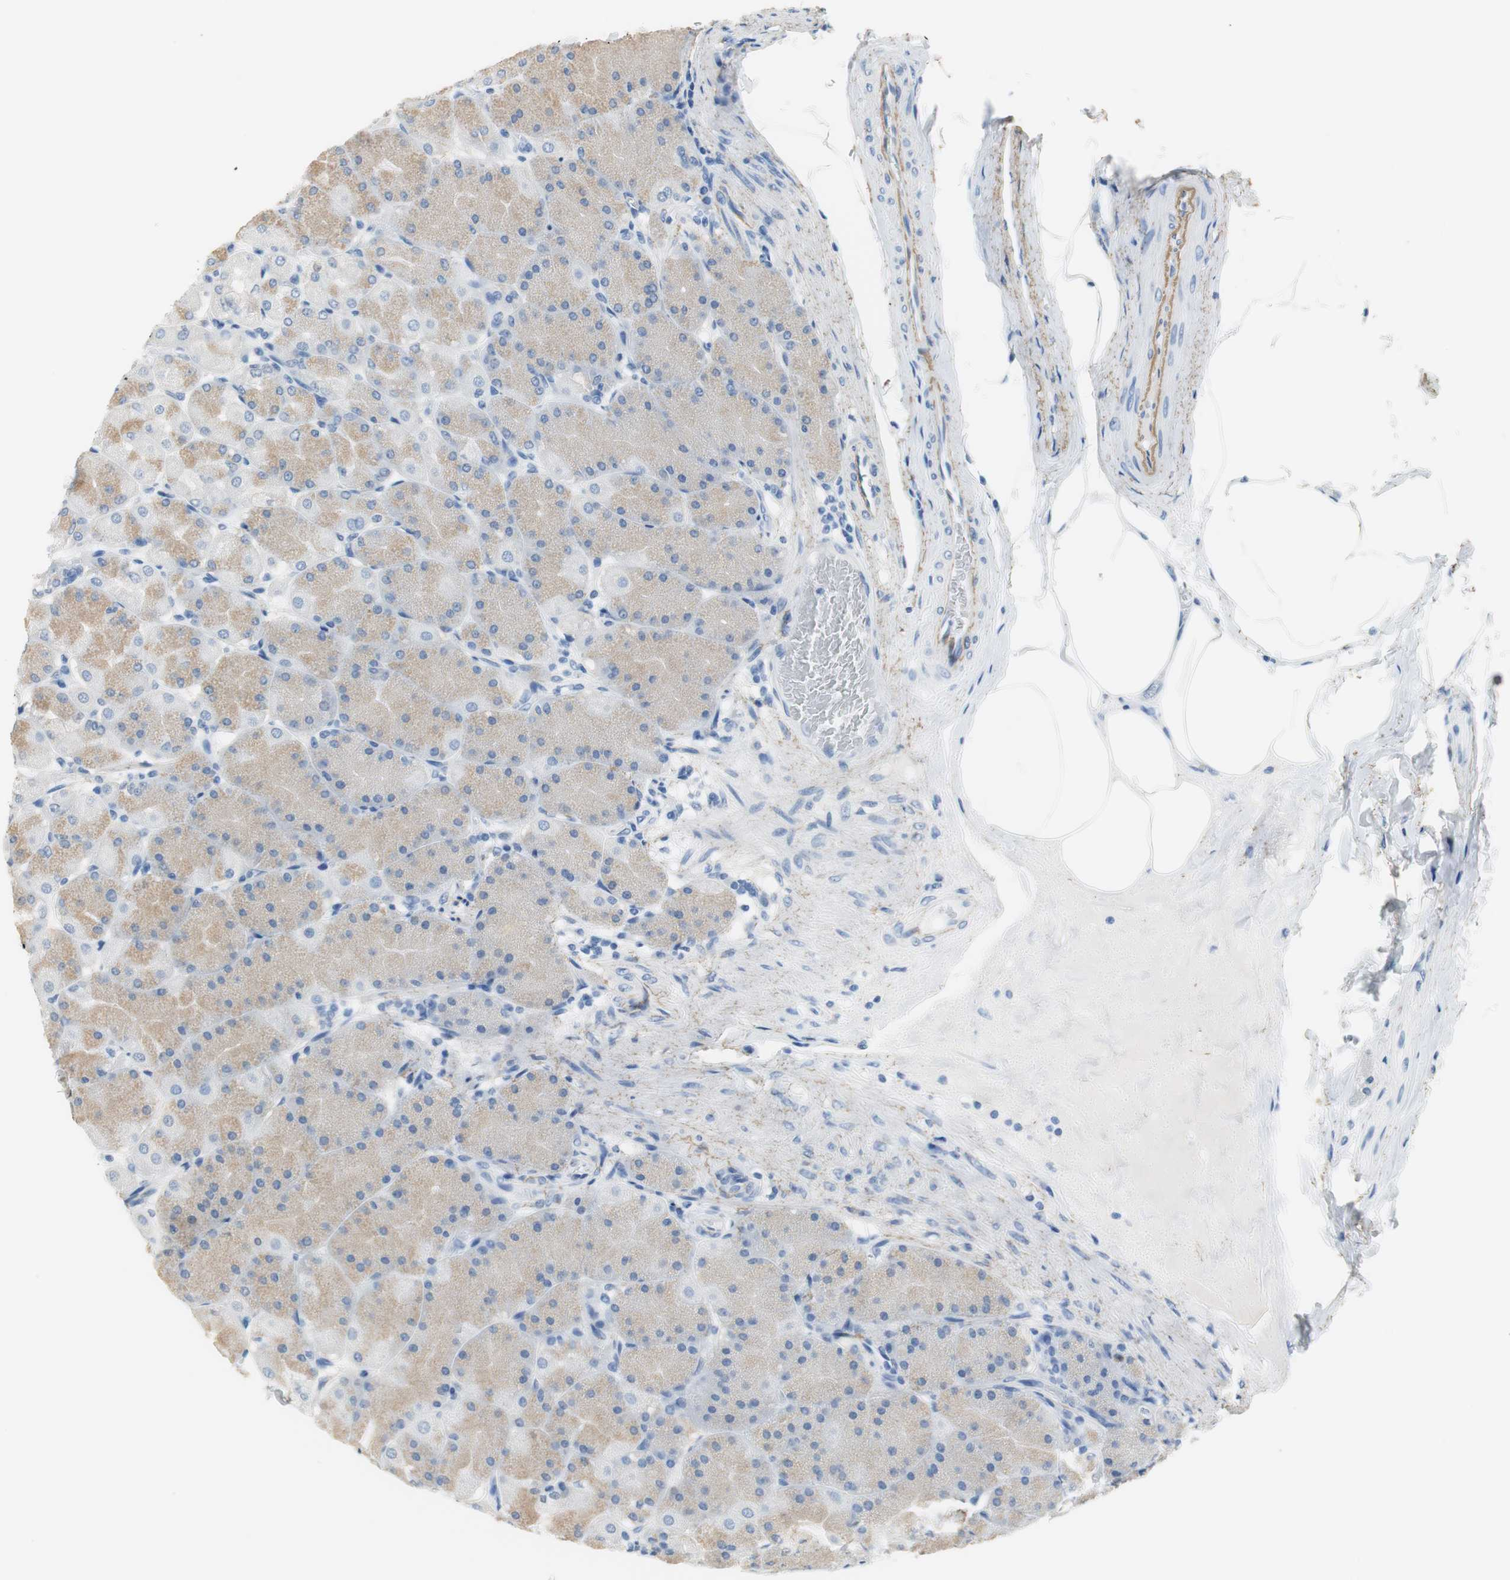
{"staining": {"intensity": "moderate", "quantity": "<25%", "location": "cytoplasmic/membranous"}, "tissue": "stomach", "cell_type": "Glandular cells", "image_type": "normal", "snomed": [{"axis": "morphology", "description": "Normal tissue, NOS"}, {"axis": "topography", "description": "Stomach, upper"}], "caption": "Immunohistochemistry of unremarkable human stomach exhibits low levels of moderate cytoplasmic/membranous staining in about <25% of glandular cells.", "gene": "MUC7", "patient": {"sex": "female", "age": 56}}